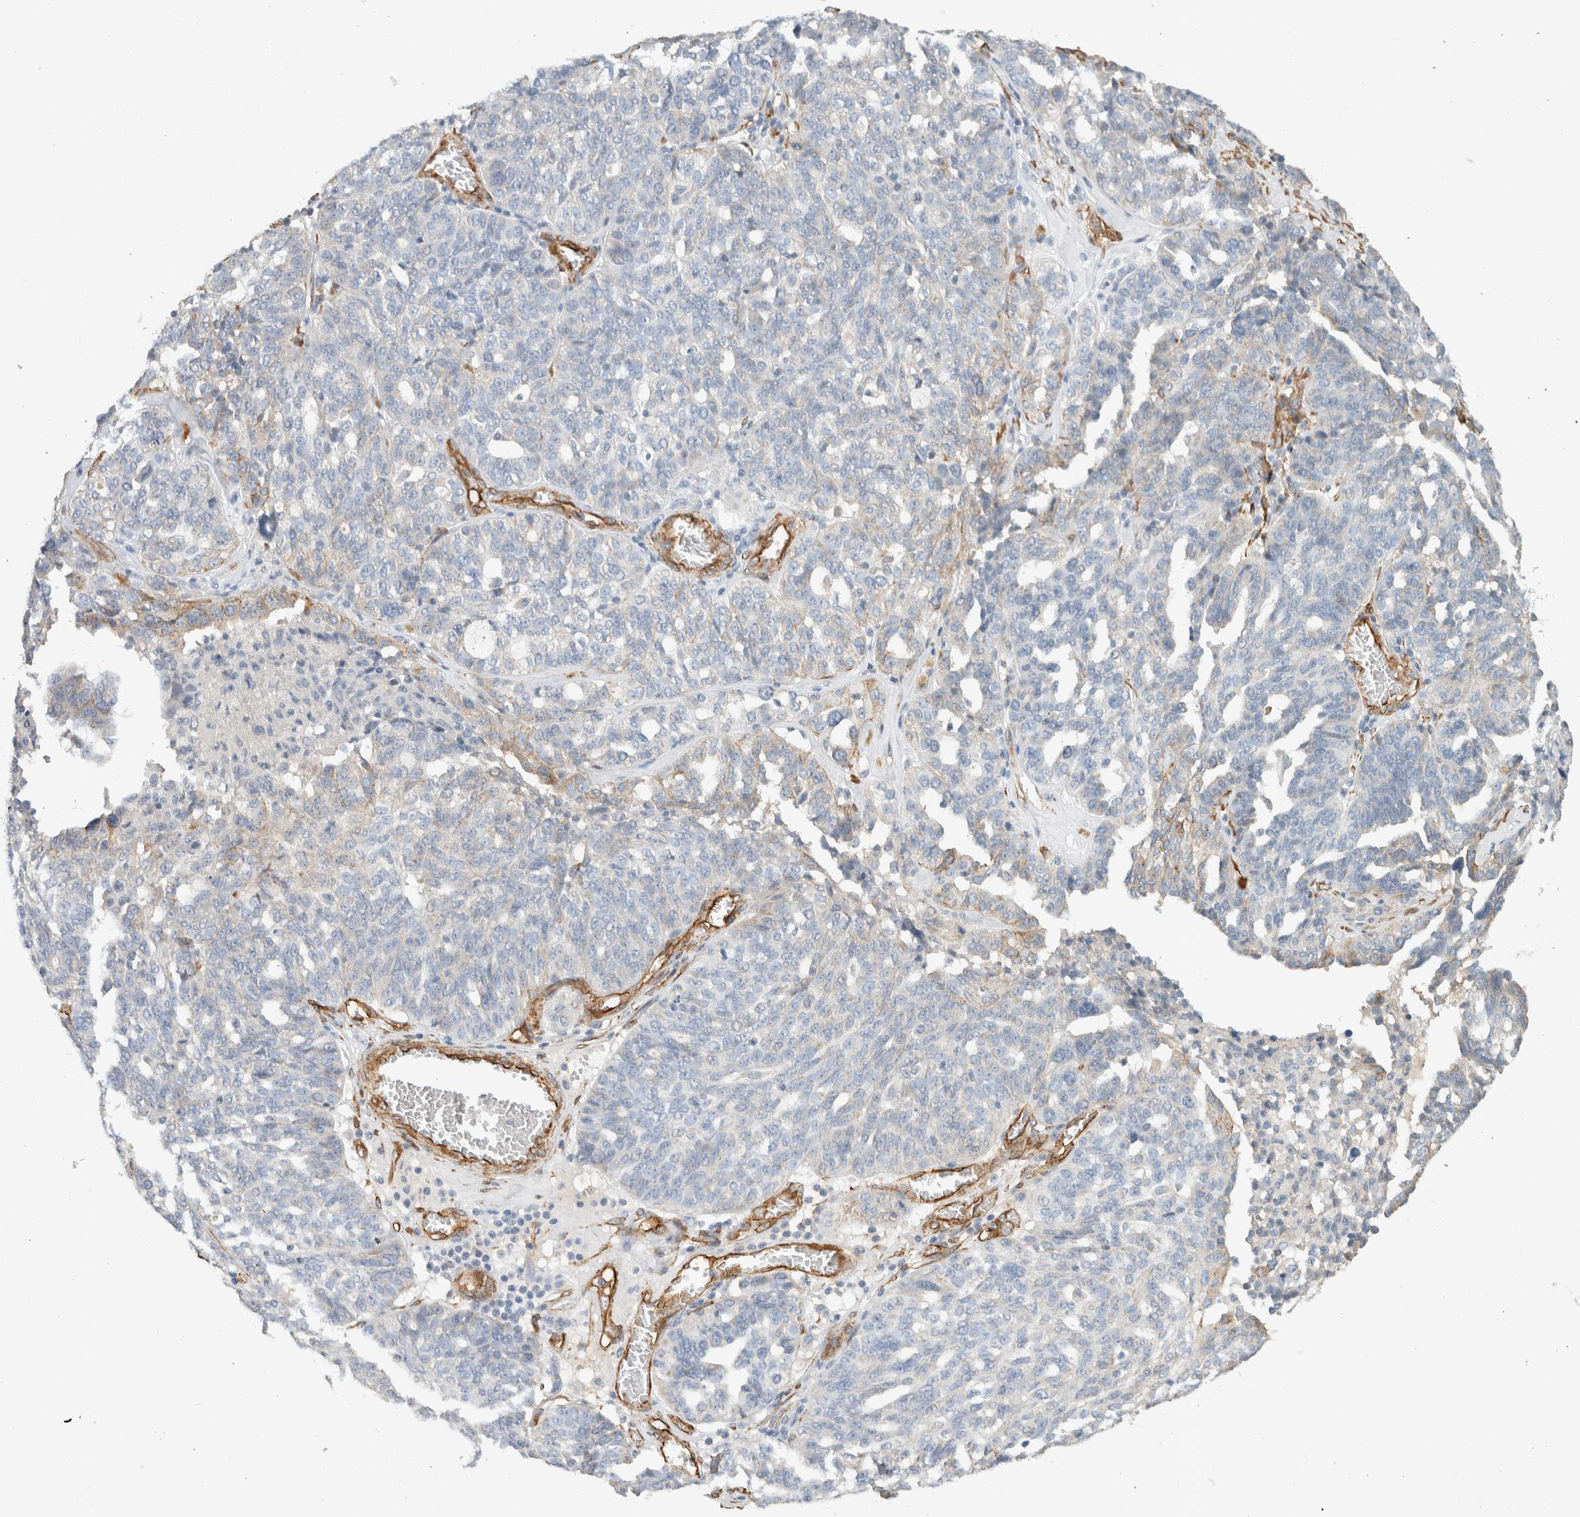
{"staining": {"intensity": "weak", "quantity": "<25%", "location": "cytoplasmic/membranous"}, "tissue": "ovarian cancer", "cell_type": "Tumor cells", "image_type": "cancer", "snomed": [{"axis": "morphology", "description": "Cystadenocarcinoma, serous, NOS"}, {"axis": "topography", "description": "Ovary"}], "caption": "This histopathology image is of ovarian serous cystadenocarcinoma stained with immunohistochemistry to label a protein in brown with the nuclei are counter-stained blue. There is no expression in tumor cells. Nuclei are stained in blue.", "gene": "JMJD4", "patient": {"sex": "female", "age": 59}}